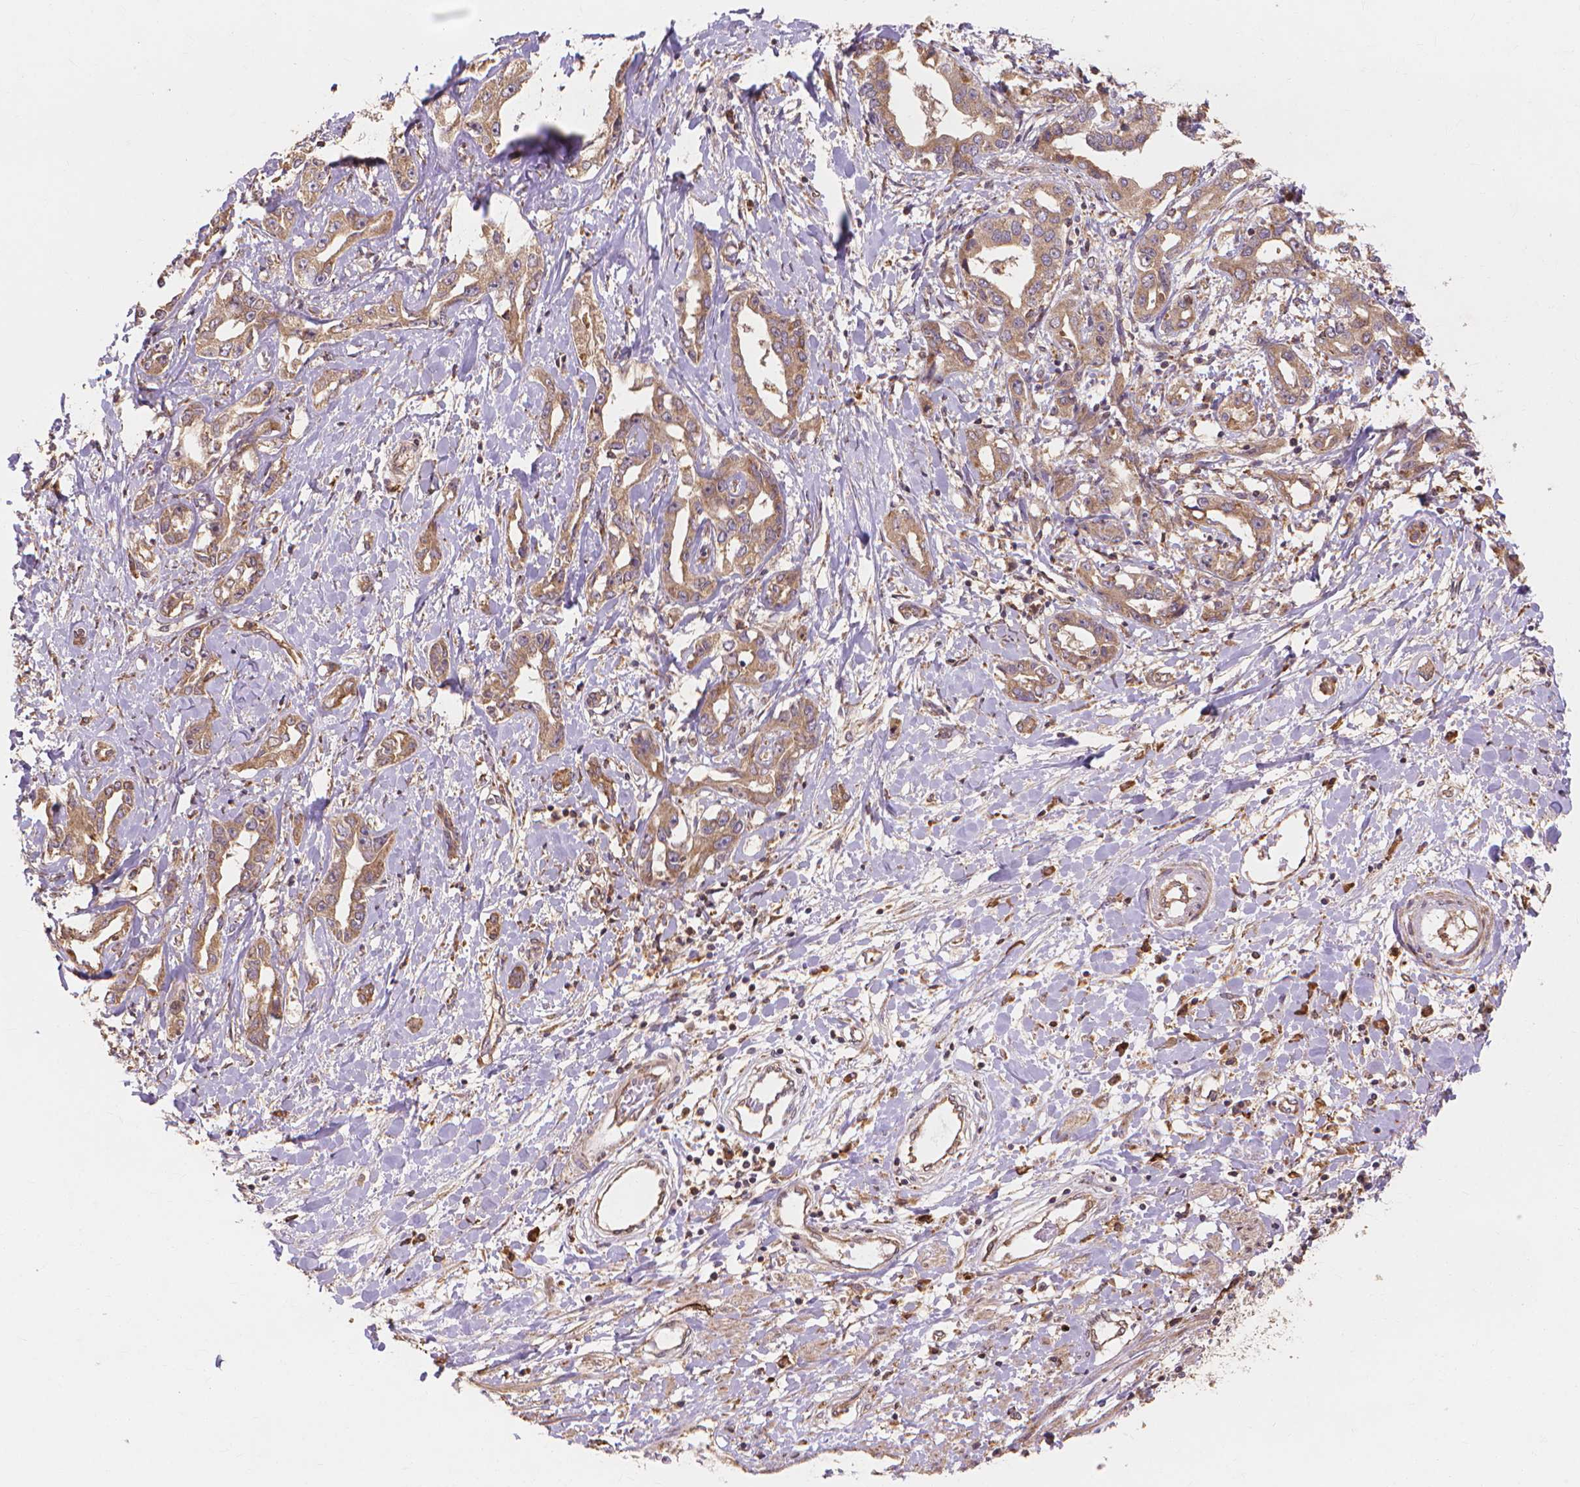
{"staining": {"intensity": "moderate", "quantity": ">75%", "location": "cytoplasmic/membranous"}, "tissue": "liver cancer", "cell_type": "Tumor cells", "image_type": "cancer", "snomed": [{"axis": "morphology", "description": "Cholangiocarcinoma"}, {"axis": "topography", "description": "Liver"}], "caption": "Immunohistochemistry (IHC) histopathology image of human liver cancer (cholangiocarcinoma) stained for a protein (brown), which reveals medium levels of moderate cytoplasmic/membranous expression in approximately >75% of tumor cells.", "gene": "TAB2", "patient": {"sex": "male", "age": 59}}